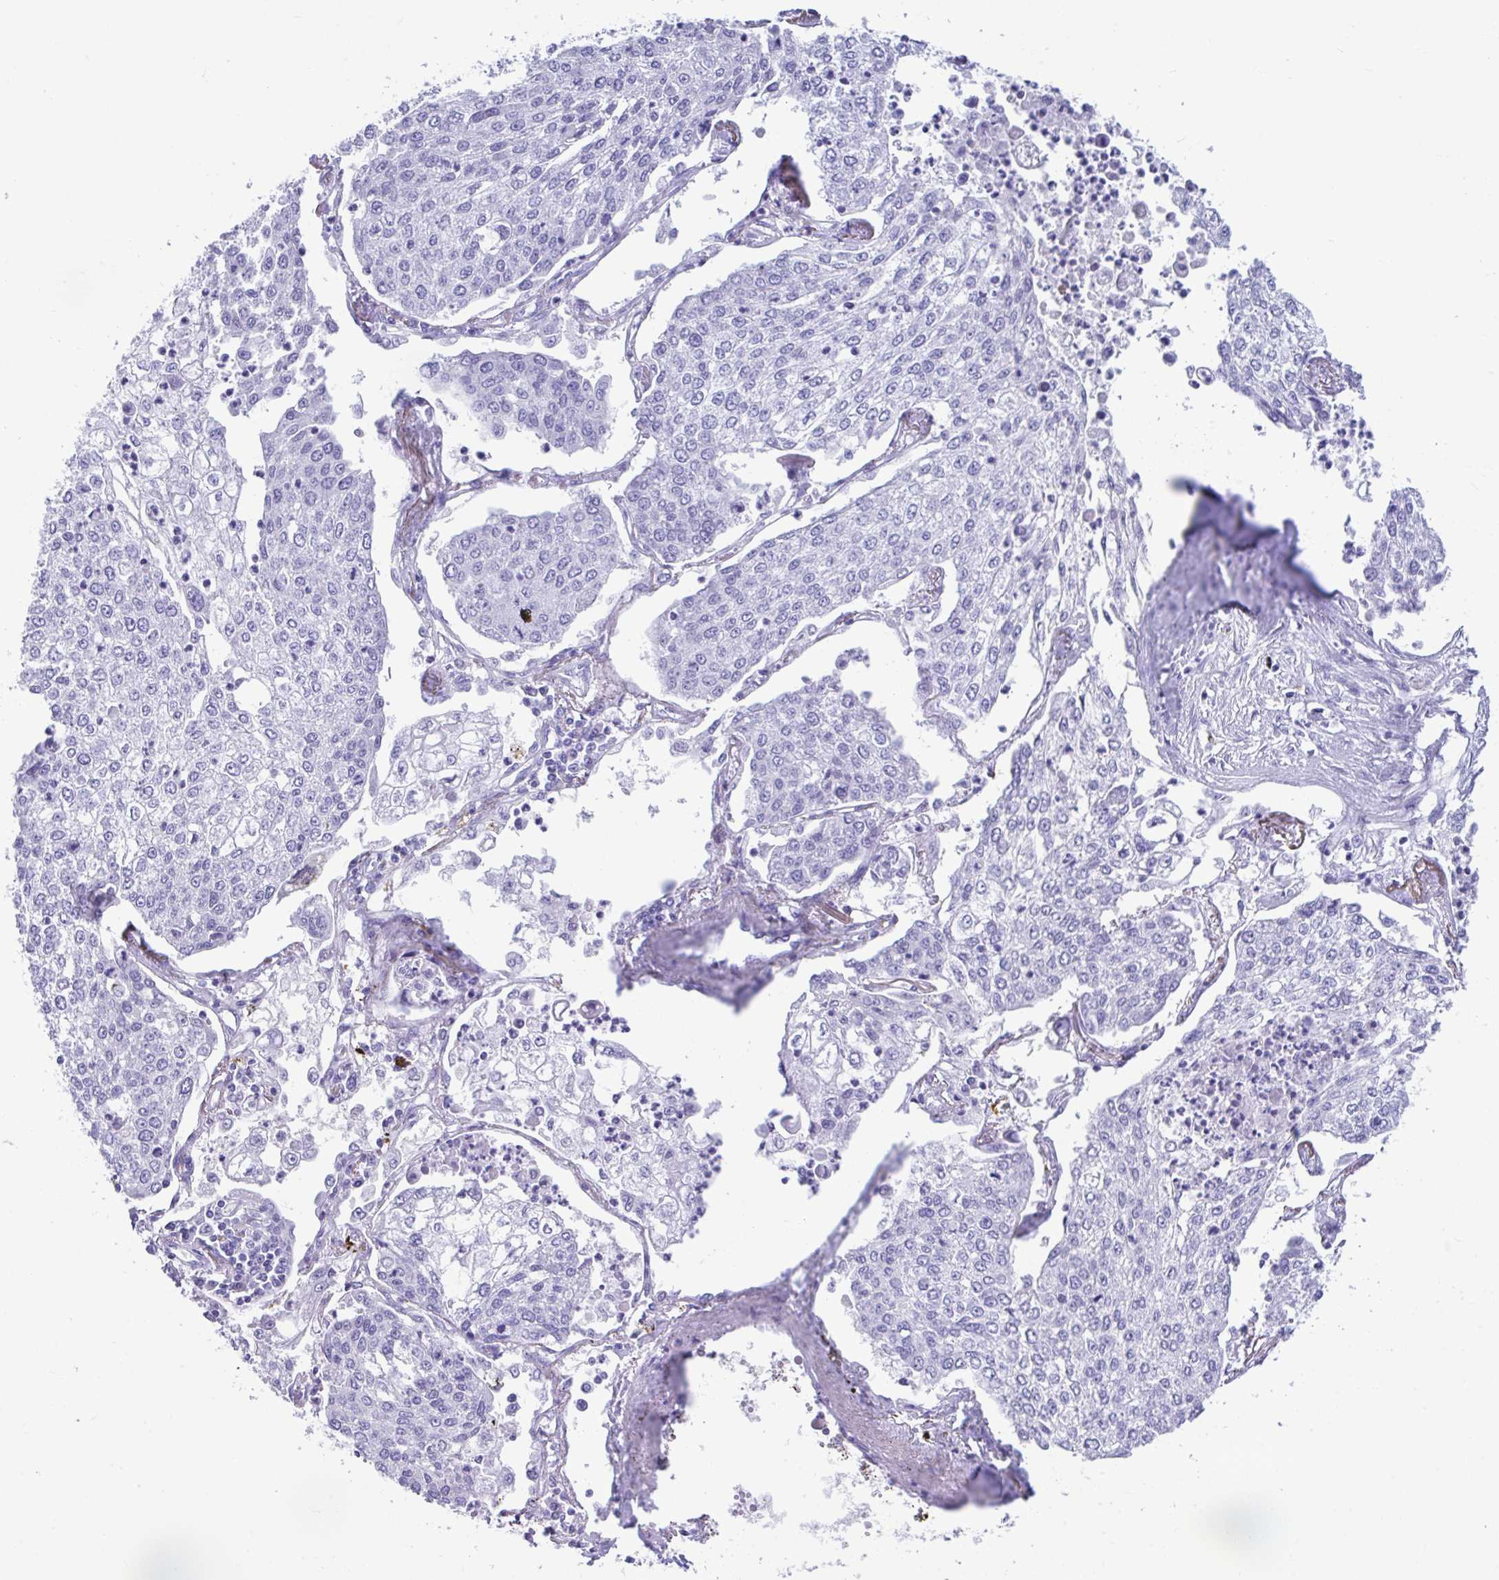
{"staining": {"intensity": "negative", "quantity": "none", "location": "none"}, "tissue": "lung cancer", "cell_type": "Tumor cells", "image_type": "cancer", "snomed": [{"axis": "morphology", "description": "Squamous cell carcinoma, NOS"}, {"axis": "topography", "description": "Lung"}], "caption": "Immunohistochemistry of human lung cancer displays no expression in tumor cells.", "gene": "SMIM9", "patient": {"sex": "male", "age": 74}}